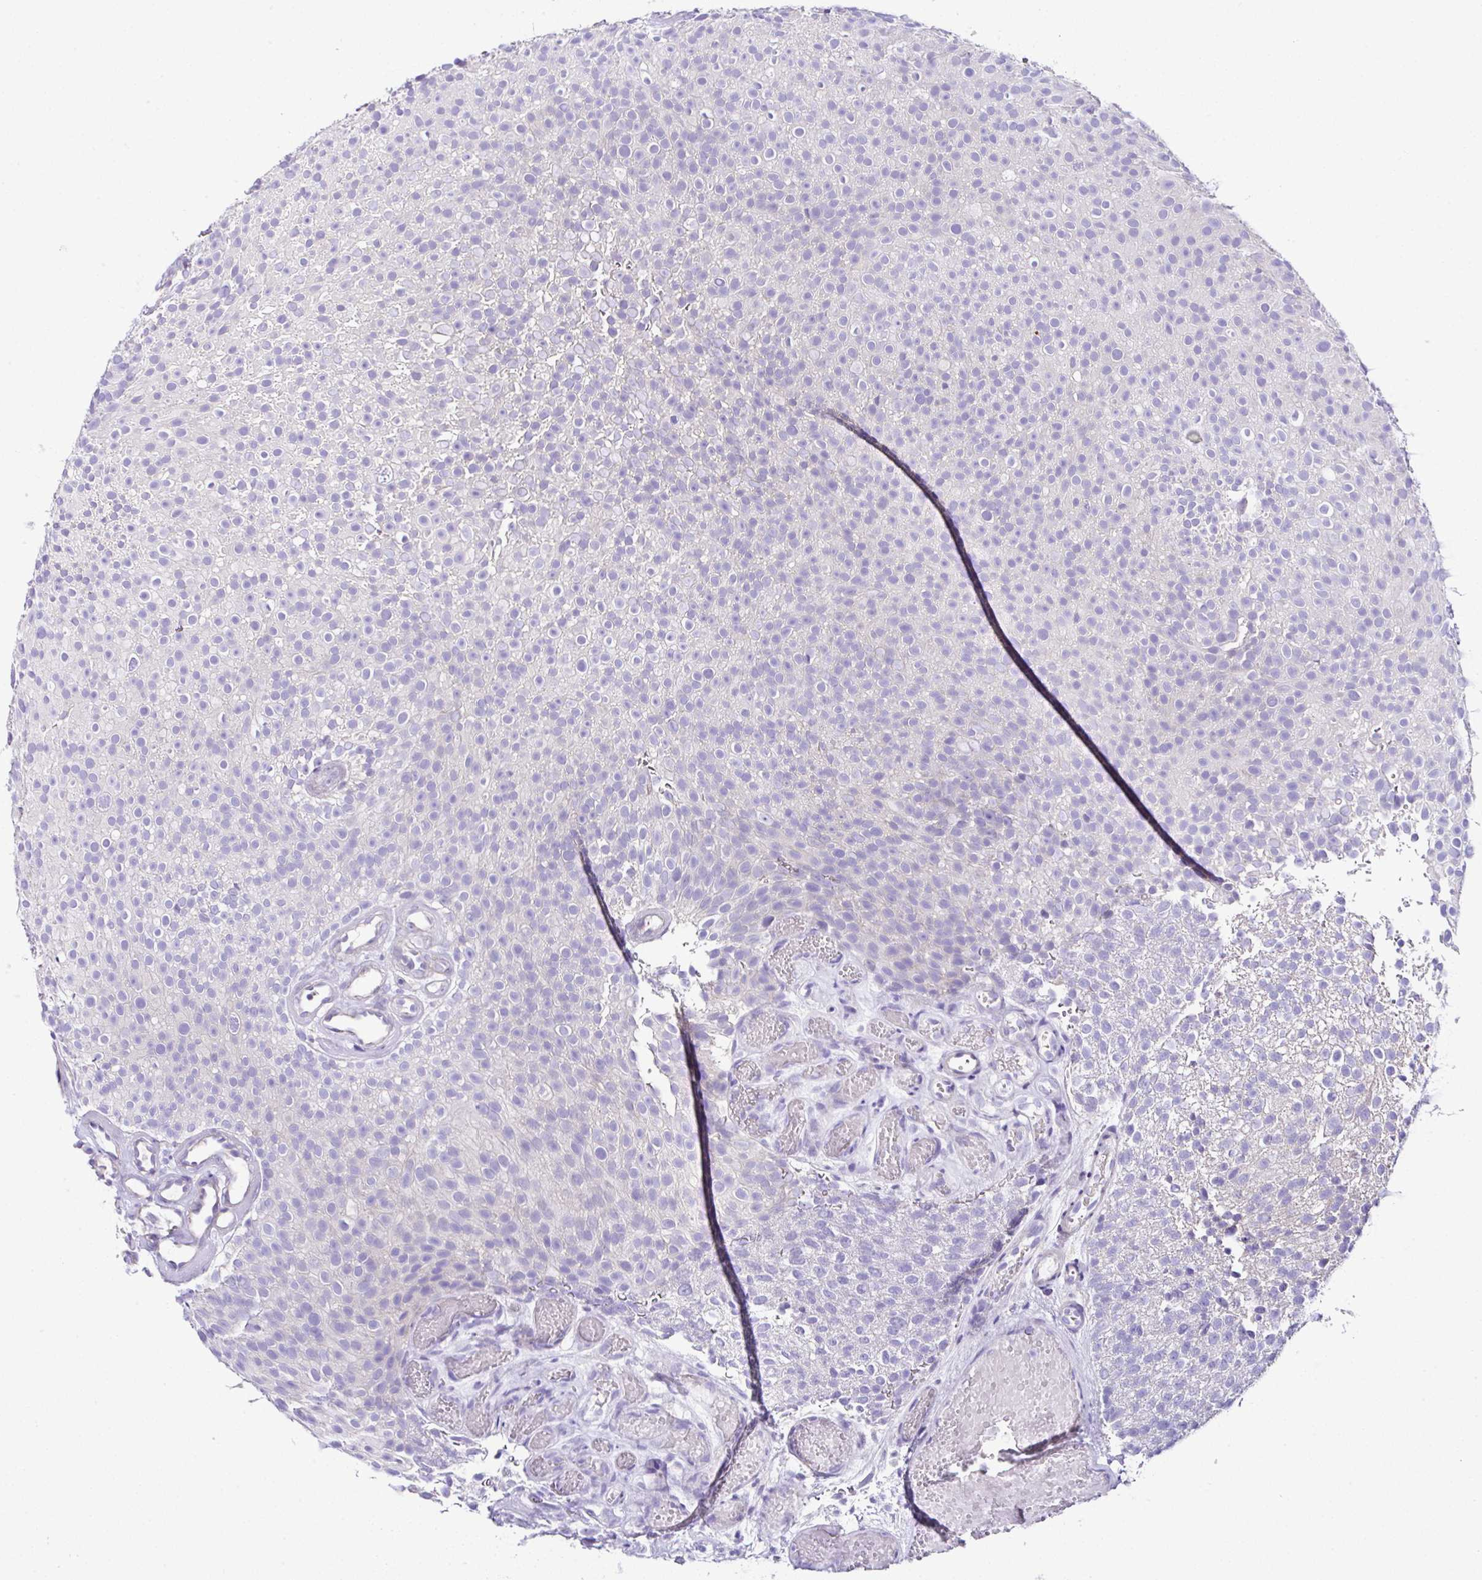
{"staining": {"intensity": "negative", "quantity": "none", "location": "none"}, "tissue": "urothelial cancer", "cell_type": "Tumor cells", "image_type": "cancer", "snomed": [{"axis": "morphology", "description": "Urothelial carcinoma, Low grade"}, {"axis": "topography", "description": "Urinary bladder"}], "caption": "This is an immunohistochemistry image of human urothelial cancer. There is no staining in tumor cells.", "gene": "OR4P4", "patient": {"sex": "male", "age": 78}}